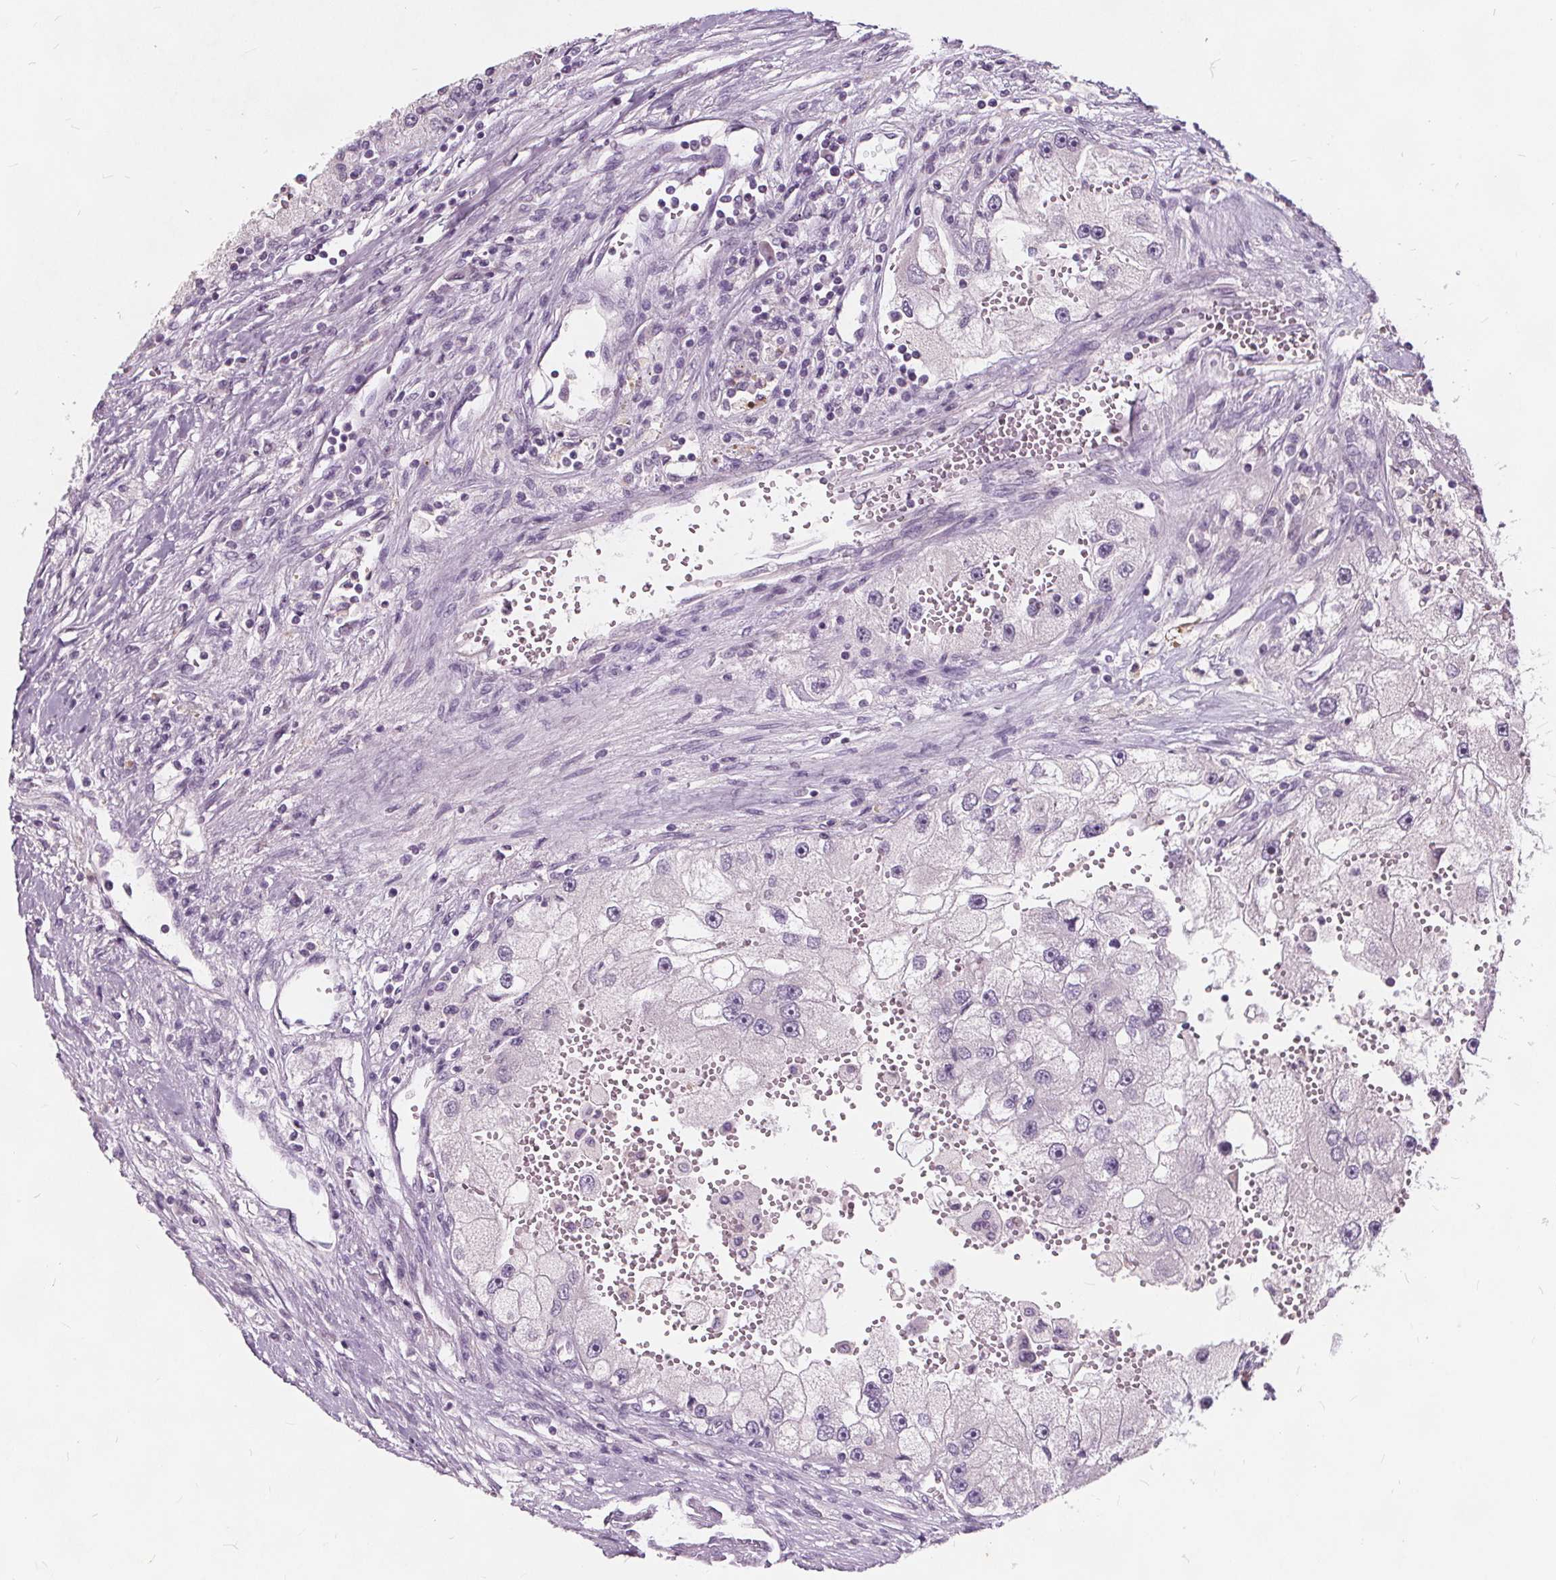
{"staining": {"intensity": "negative", "quantity": "none", "location": "none"}, "tissue": "renal cancer", "cell_type": "Tumor cells", "image_type": "cancer", "snomed": [{"axis": "morphology", "description": "Adenocarcinoma, NOS"}, {"axis": "topography", "description": "Kidney"}], "caption": "This is an immunohistochemistry (IHC) histopathology image of renal cancer (adenocarcinoma). There is no expression in tumor cells.", "gene": "PLA2G2E", "patient": {"sex": "male", "age": 63}}